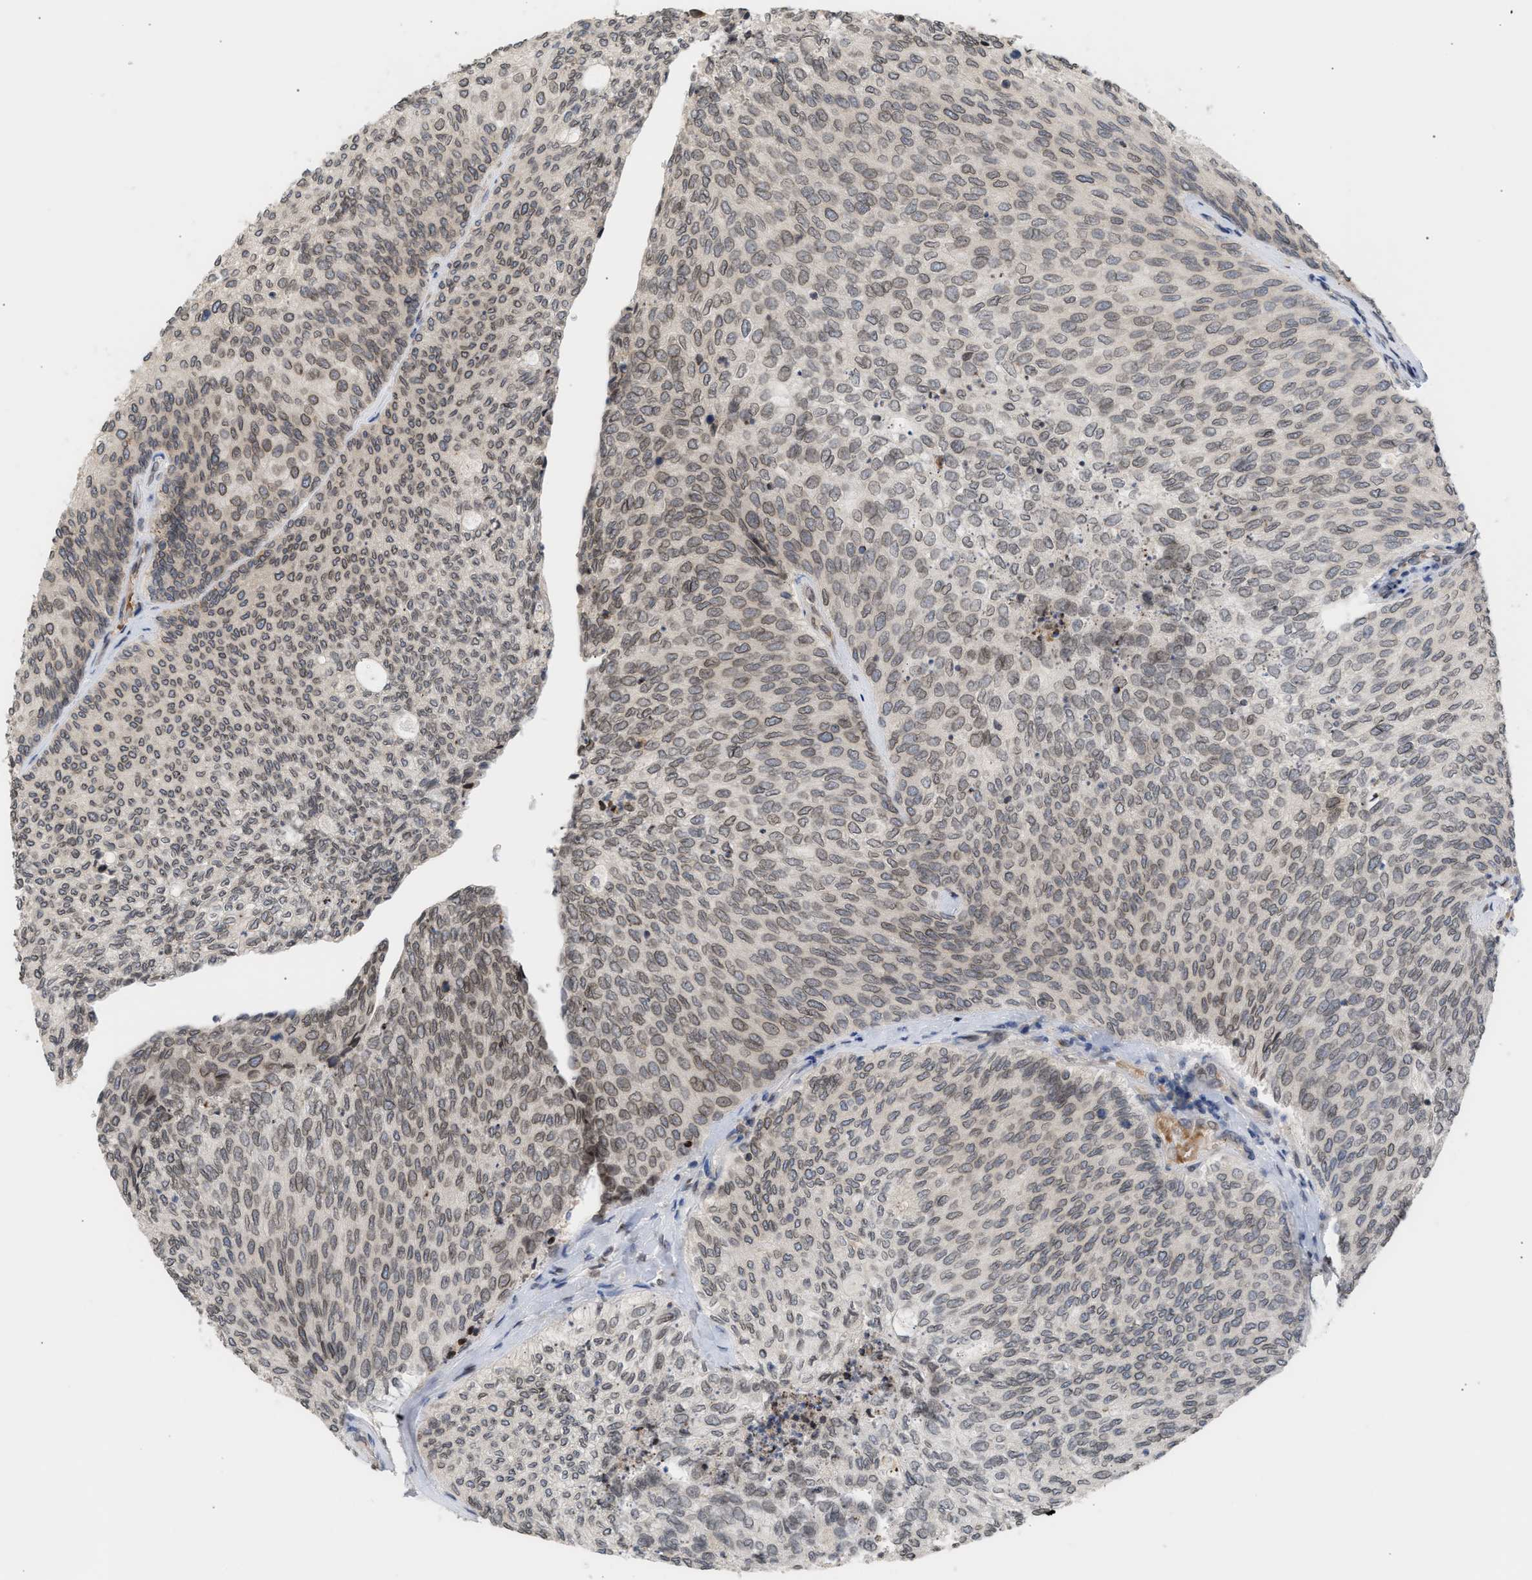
{"staining": {"intensity": "weak", "quantity": ">75%", "location": "nuclear"}, "tissue": "urothelial cancer", "cell_type": "Tumor cells", "image_type": "cancer", "snomed": [{"axis": "morphology", "description": "Urothelial carcinoma, Low grade"}, {"axis": "topography", "description": "Urinary bladder"}], "caption": "Immunohistochemical staining of urothelial cancer reveals low levels of weak nuclear protein expression in approximately >75% of tumor cells.", "gene": "NUP62", "patient": {"sex": "female", "age": 79}}